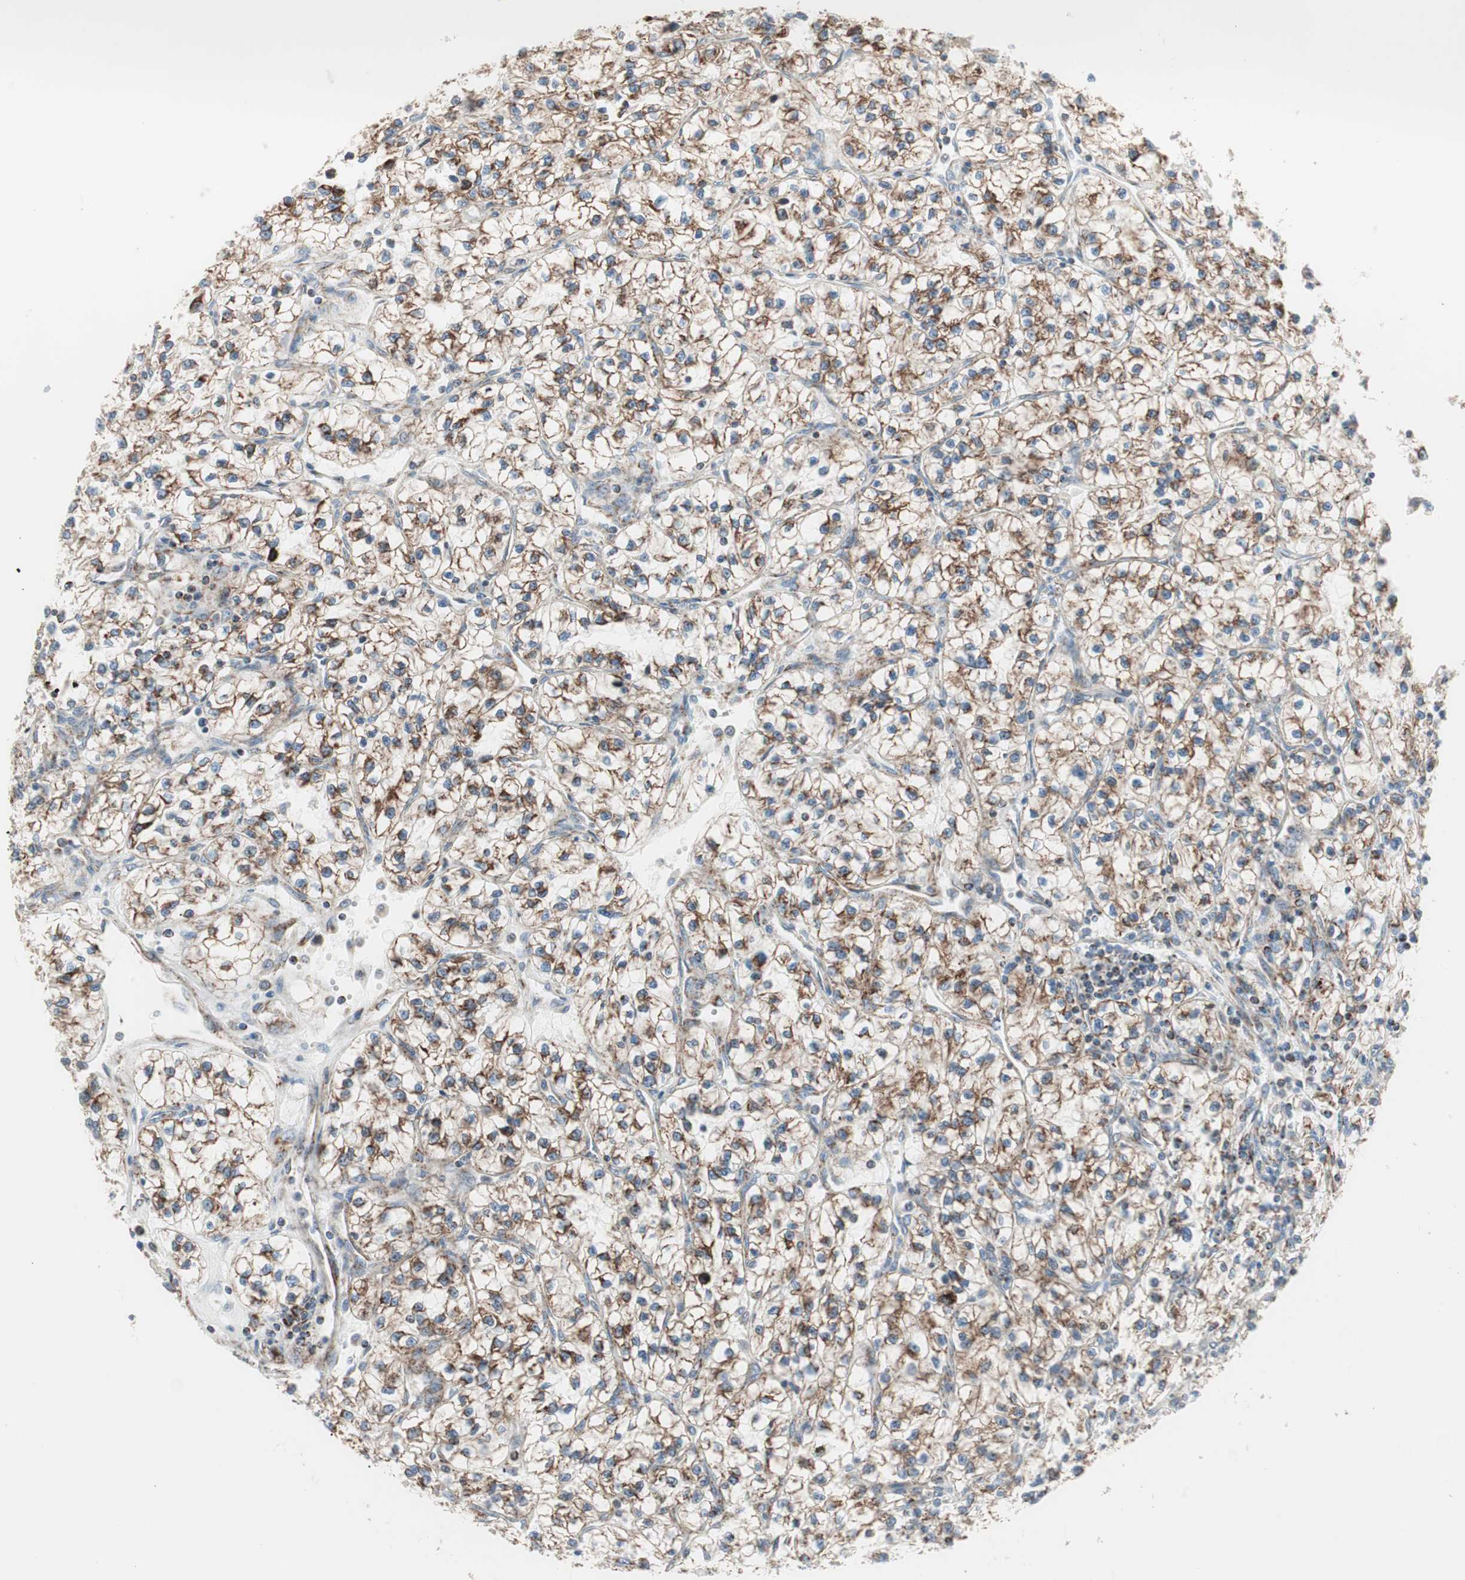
{"staining": {"intensity": "strong", "quantity": ">75%", "location": "cytoplasmic/membranous"}, "tissue": "renal cancer", "cell_type": "Tumor cells", "image_type": "cancer", "snomed": [{"axis": "morphology", "description": "Adenocarcinoma, NOS"}, {"axis": "topography", "description": "Kidney"}], "caption": "Strong cytoplasmic/membranous expression is appreciated in approximately >75% of tumor cells in renal cancer.", "gene": "TOMM20", "patient": {"sex": "female", "age": 57}}